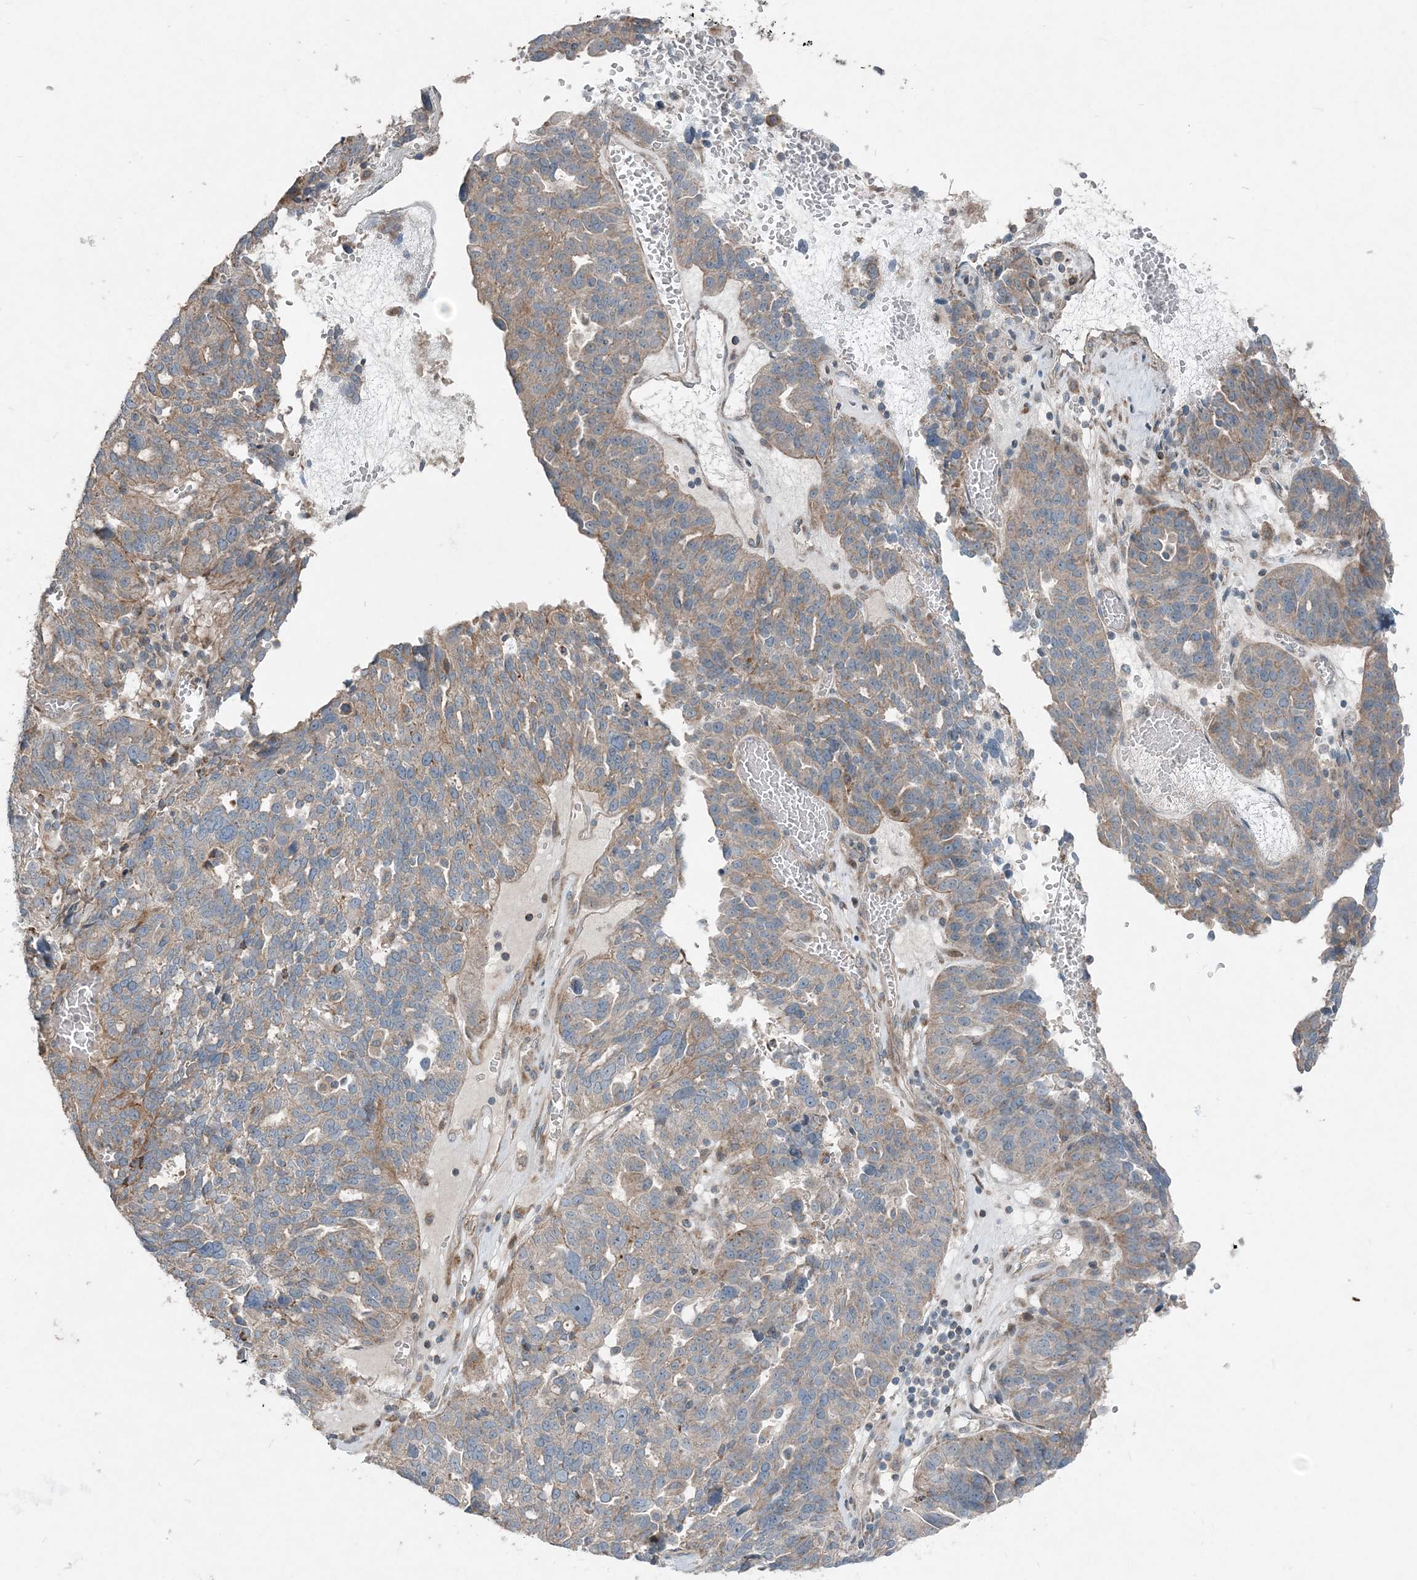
{"staining": {"intensity": "weak", "quantity": ">75%", "location": "cytoplasmic/membranous"}, "tissue": "ovarian cancer", "cell_type": "Tumor cells", "image_type": "cancer", "snomed": [{"axis": "morphology", "description": "Cystadenocarcinoma, serous, NOS"}, {"axis": "topography", "description": "Ovary"}], "caption": "Protein analysis of serous cystadenocarcinoma (ovarian) tissue reveals weak cytoplasmic/membranous expression in about >75% of tumor cells. The protein of interest is shown in brown color, while the nuclei are stained blue.", "gene": "INTU", "patient": {"sex": "female", "age": 59}}